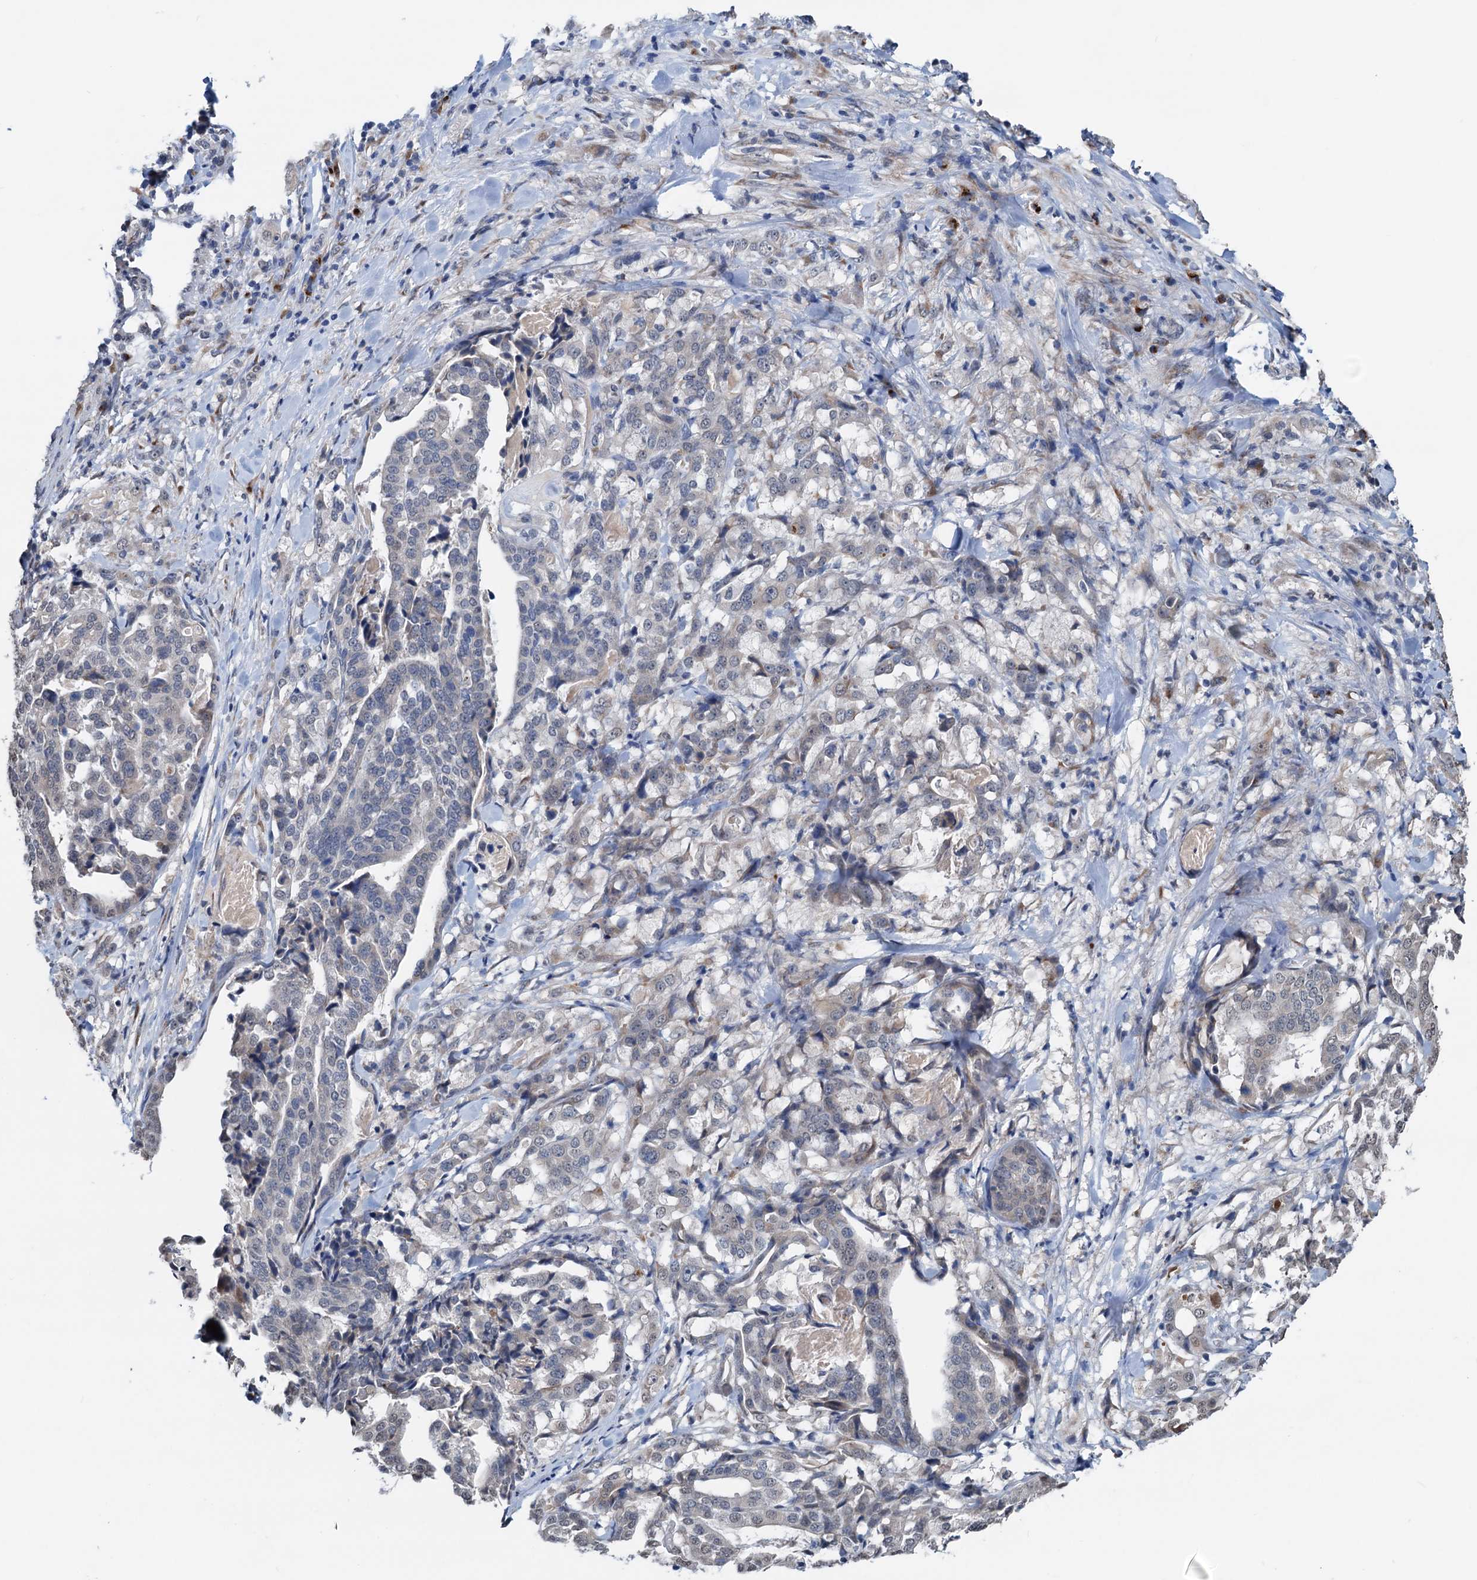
{"staining": {"intensity": "negative", "quantity": "none", "location": "none"}, "tissue": "stomach cancer", "cell_type": "Tumor cells", "image_type": "cancer", "snomed": [{"axis": "morphology", "description": "Adenocarcinoma, NOS"}, {"axis": "topography", "description": "Stomach"}], "caption": "Adenocarcinoma (stomach) was stained to show a protein in brown. There is no significant staining in tumor cells.", "gene": "SHLD1", "patient": {"sex": "male", "age": 48}}